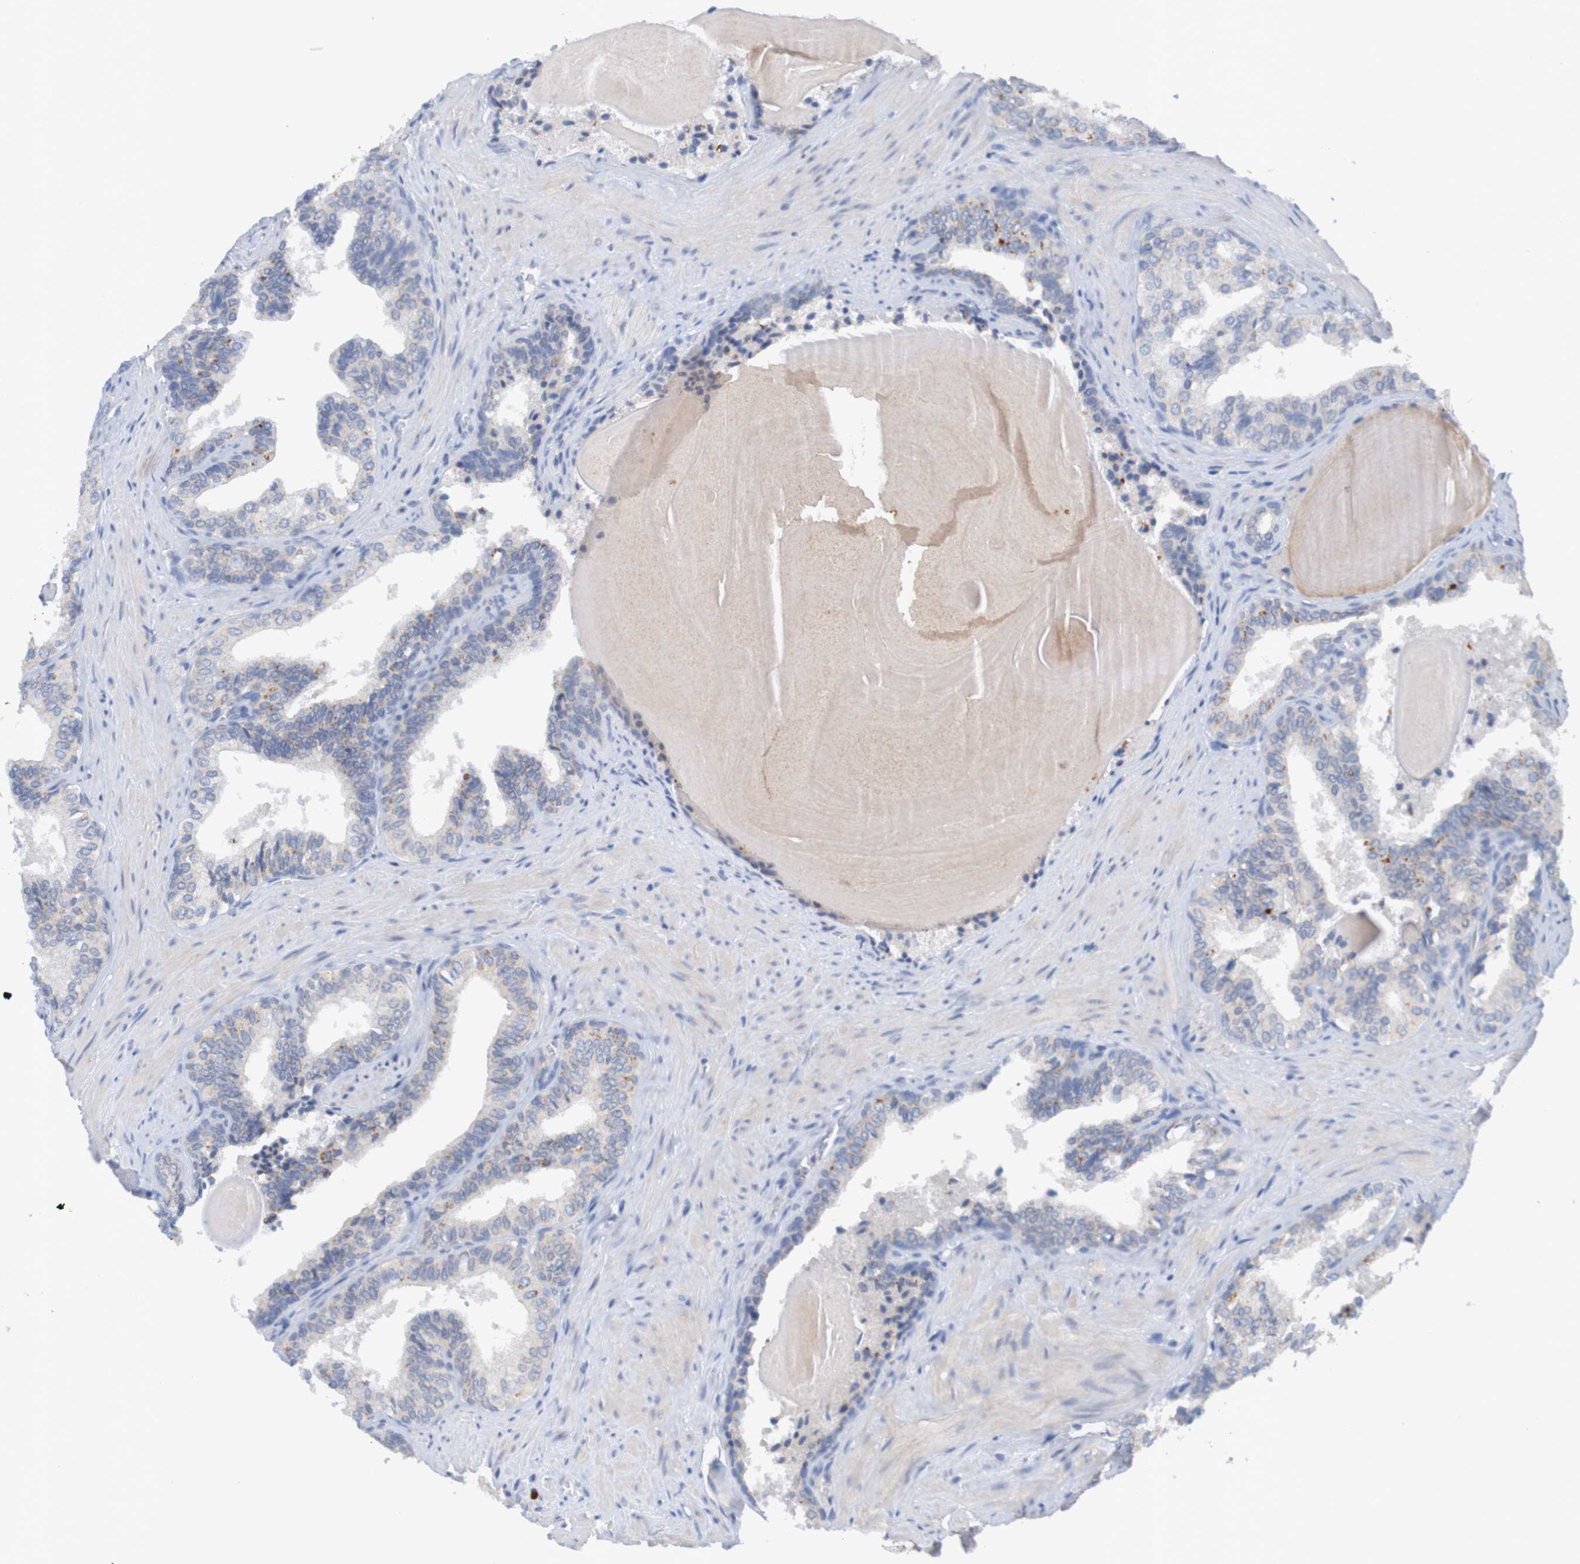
{"staining": {"intensity": "weak", "quantity": "<25%", "location": "cytoplasmic/membranous"}, "tissue": "prostate cancer", "cell_type": "Tumor cells", "image_type": "cancer", "snomed": [{"axis": "morphology", "description": "Adenocarcinoma, Low grade"}, {"axis": "topography", "description": "Prostate"}], "caption": "This is an immunohistochemistry (IHC) histopathology image of human prostate low-grade adenocarcinoma. There is no positivity in tumor cells.", "gene": "LTA", "patient": {"sex": "male", "age": 60}}